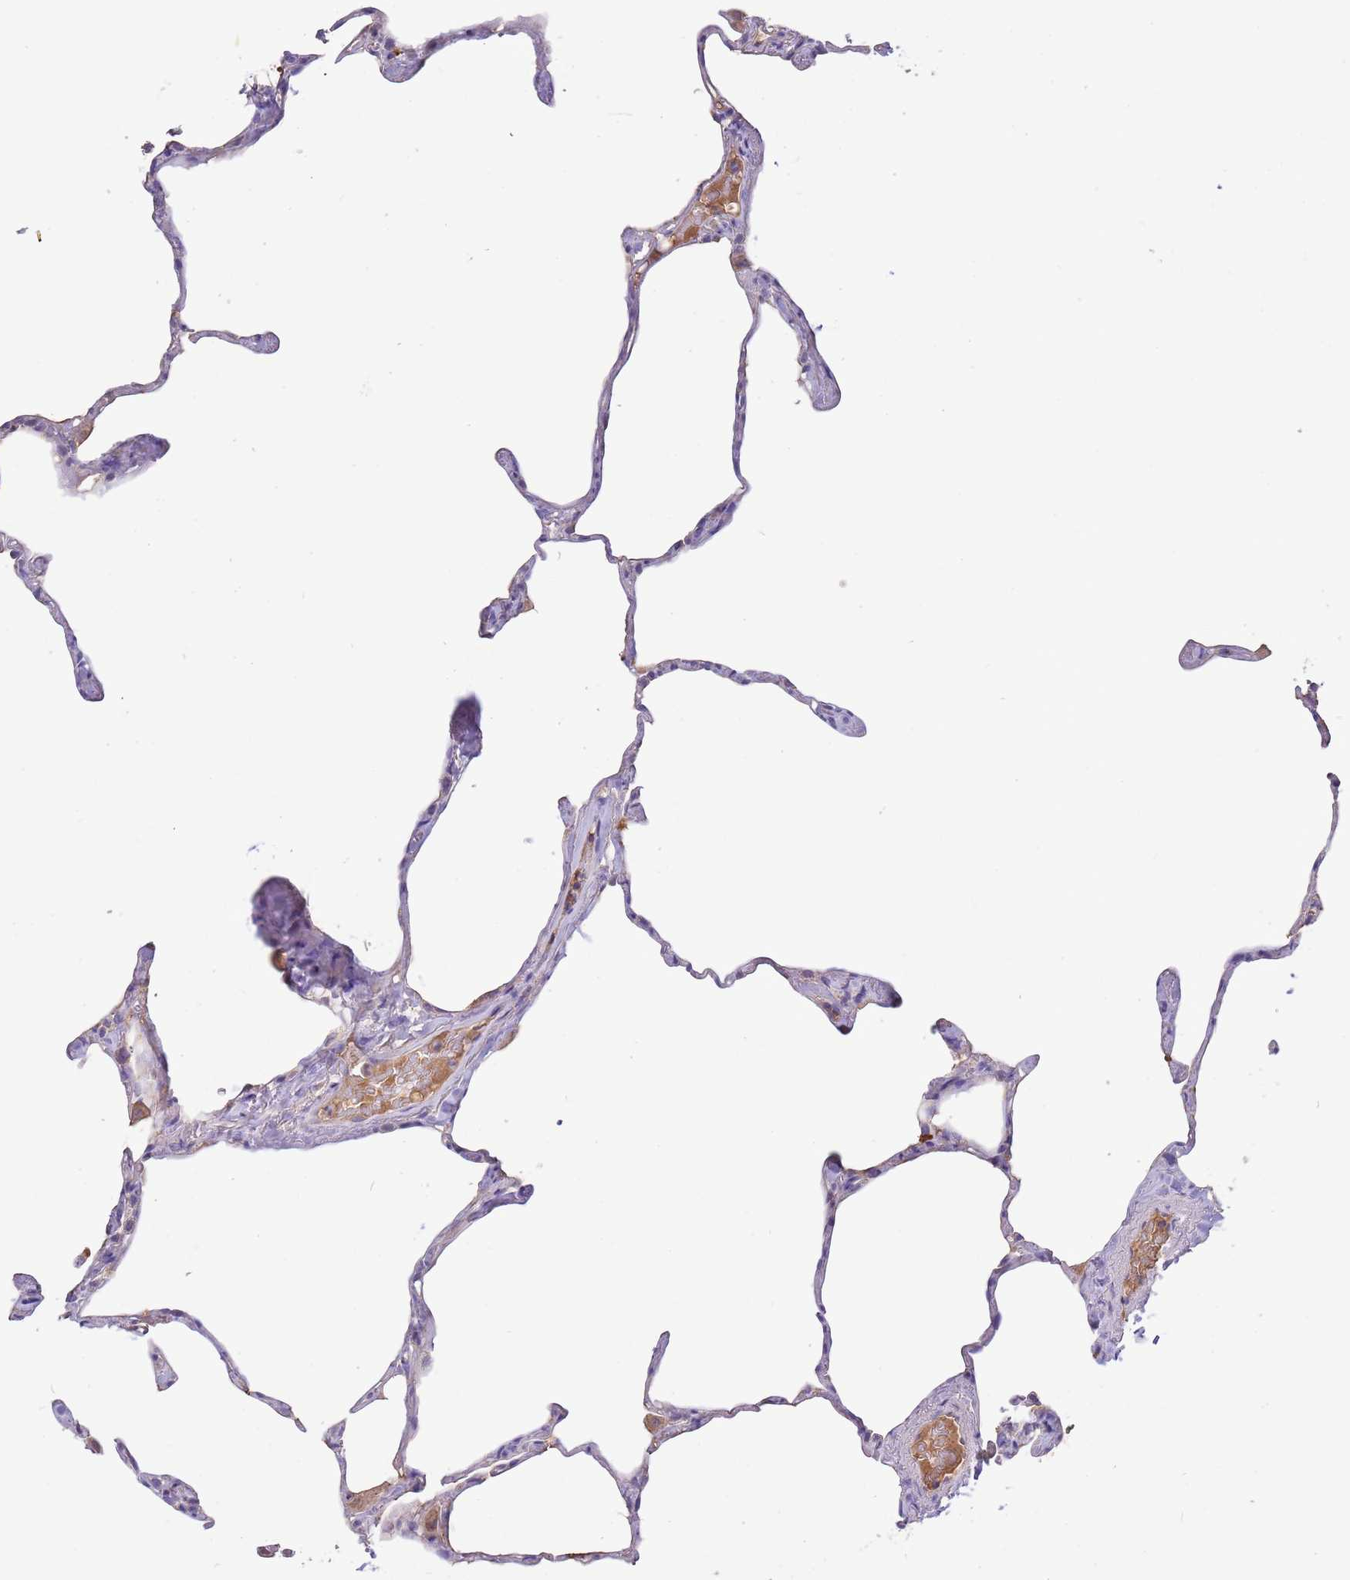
{"staining": {"intensity": "weak", "quantity": "25%-75%", "location": "cytoplasmic/membranous"}, "tissue": "lung", "cell_type": "Alveolar cells", "image_type": "normal", "snomed": [{"axis": "morphology", "description": "Normal tissue, NOS"}, {"axis": "topography", "description": "Lung"}], "caption": "Immunohistochemical staining of normal lung demonstrates weak cytoplasmic/membranous protein expression in approximately 25%-75% of alveolar cells.", "gene": "TRMO", "patient": {"sex": "male", "age": 65}}